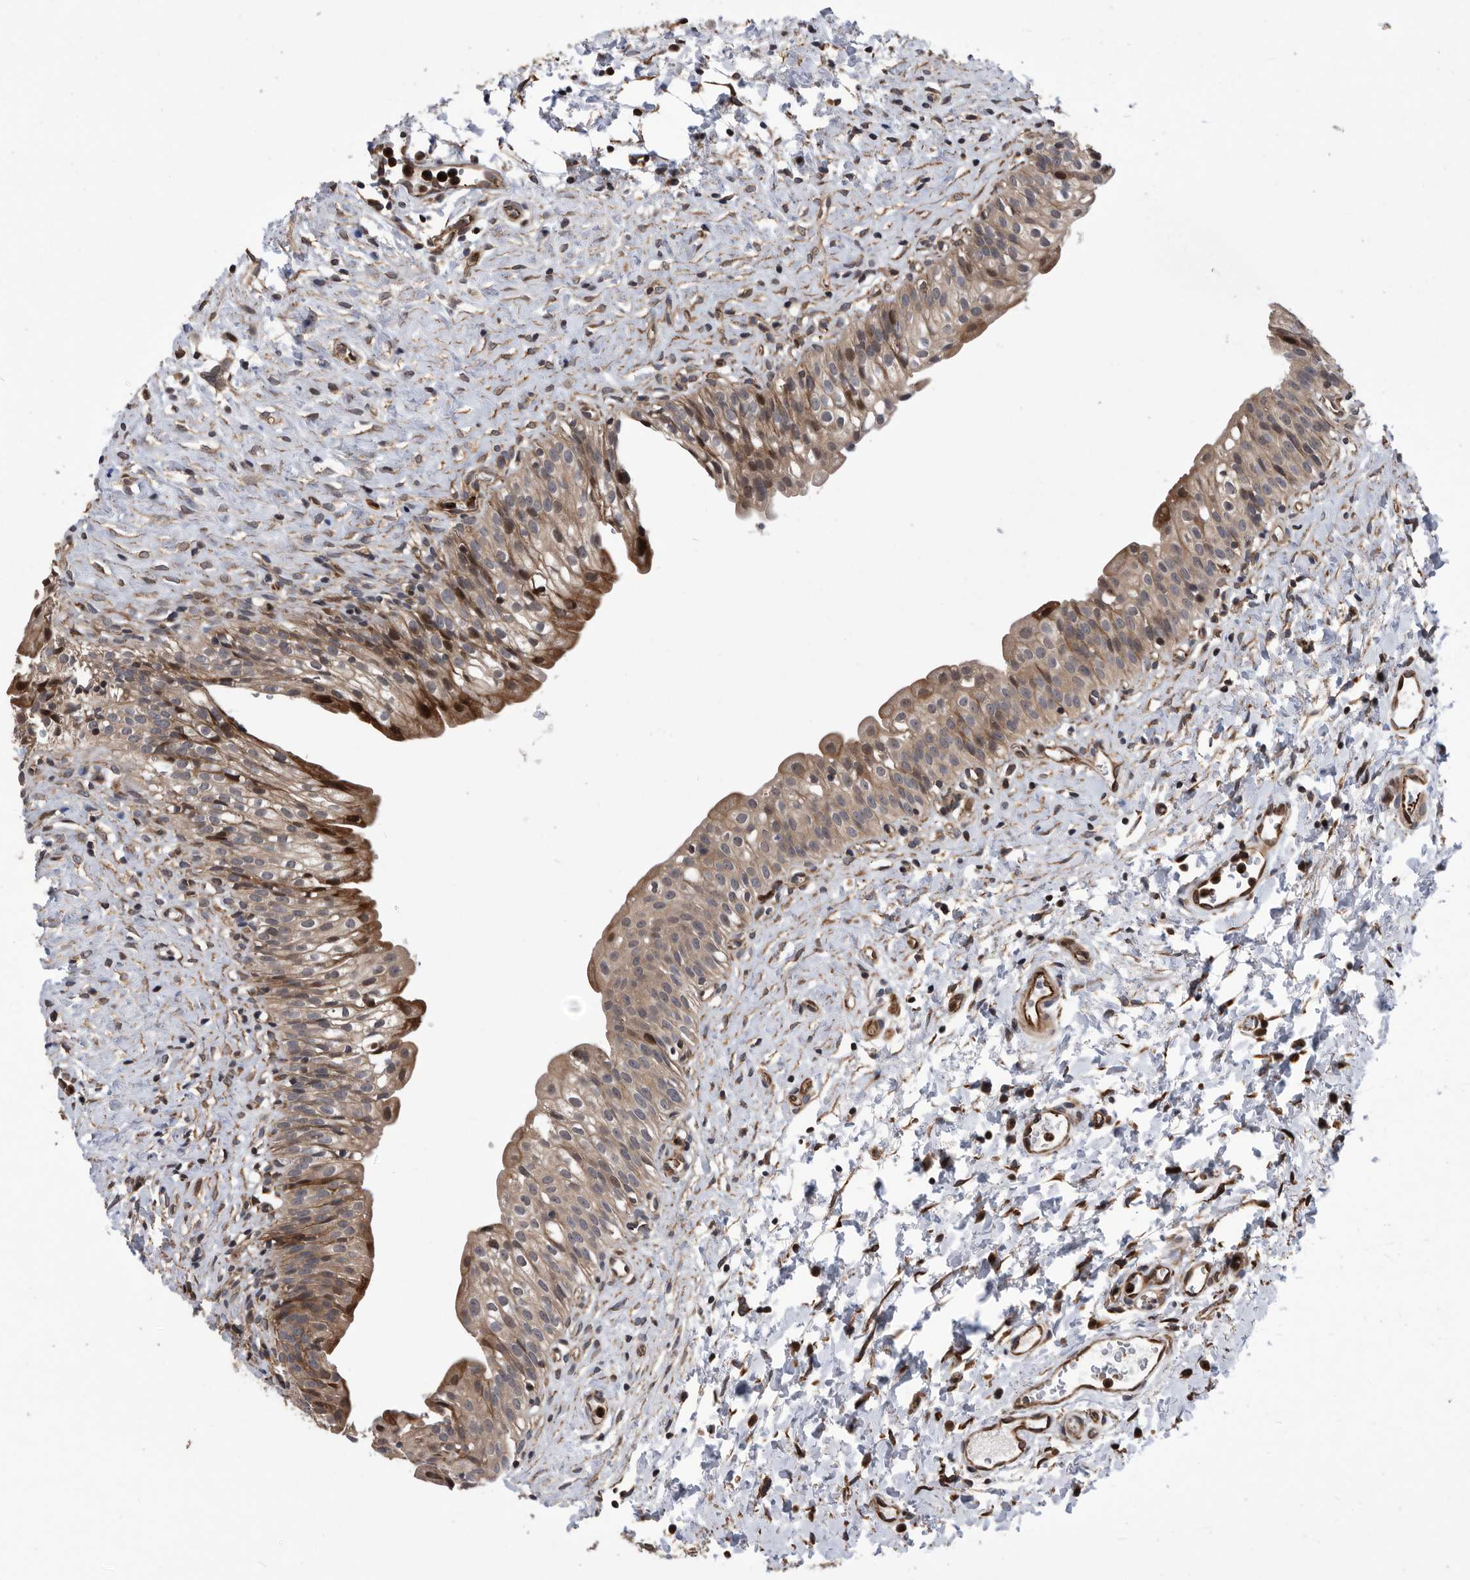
{"staining": {"intensity": "moderate", "quantity": "25%-75%", "location": "cytoplasmic/membranous"}, "tissue": "urinary bladder", "cell_type": "Urothelial cells", "image_type": "normal", "snomed": [{"axis": "morphology", "description": "Normal tissue, NOS"}, {"axis": "topography", "description": "Urinary bladder"}], "caption": "Immunohistochemistry (IHC) of normal human urinary bladder displays medium levels of moderate cytoplasmic/membranous positivity in about 25%-75% of urothelial cells.", "gene": "SERINC2", "patient": {"sex": "male", "age": 51}}